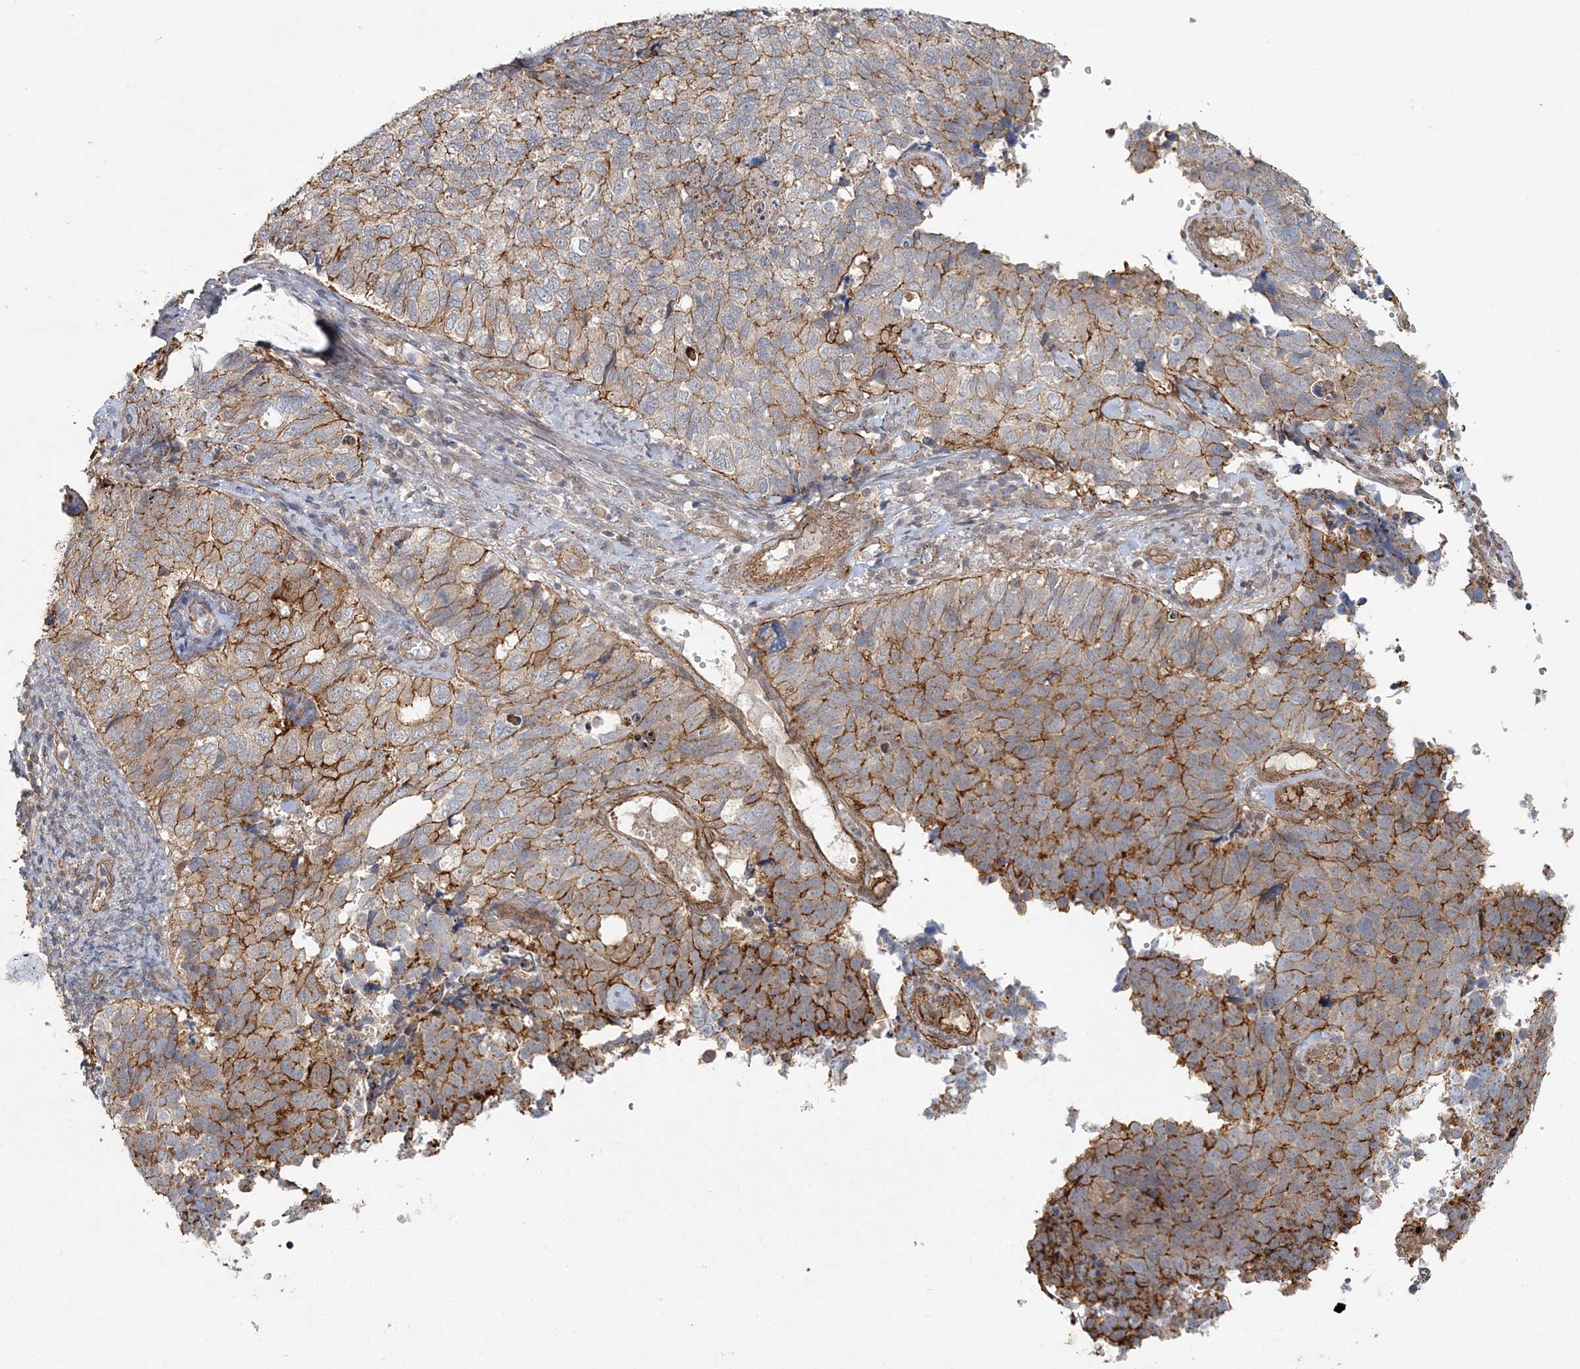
{"staining": {"intensity": "moderate", "quantity": ">75%", "location": "cytoplasmic/membranous"}, "tissue": "cervical cancer", "cell_type": "Tumor cells", "image_type": "cancer", "snomed": [{"axis": "morphology", "description": "Squamous cell carcinoma, NOS"}, {"axis": "topography", "description": "Cervix"}], "caption": "Brown immunohistochemical staining in human squamous cell carcinoma (cervical) reveals moderate cytoplasmic/membranous staining in about >75% of tumor cells.", "gene": "MAT2B", "patient": {"sex": "female", "age": 63}}